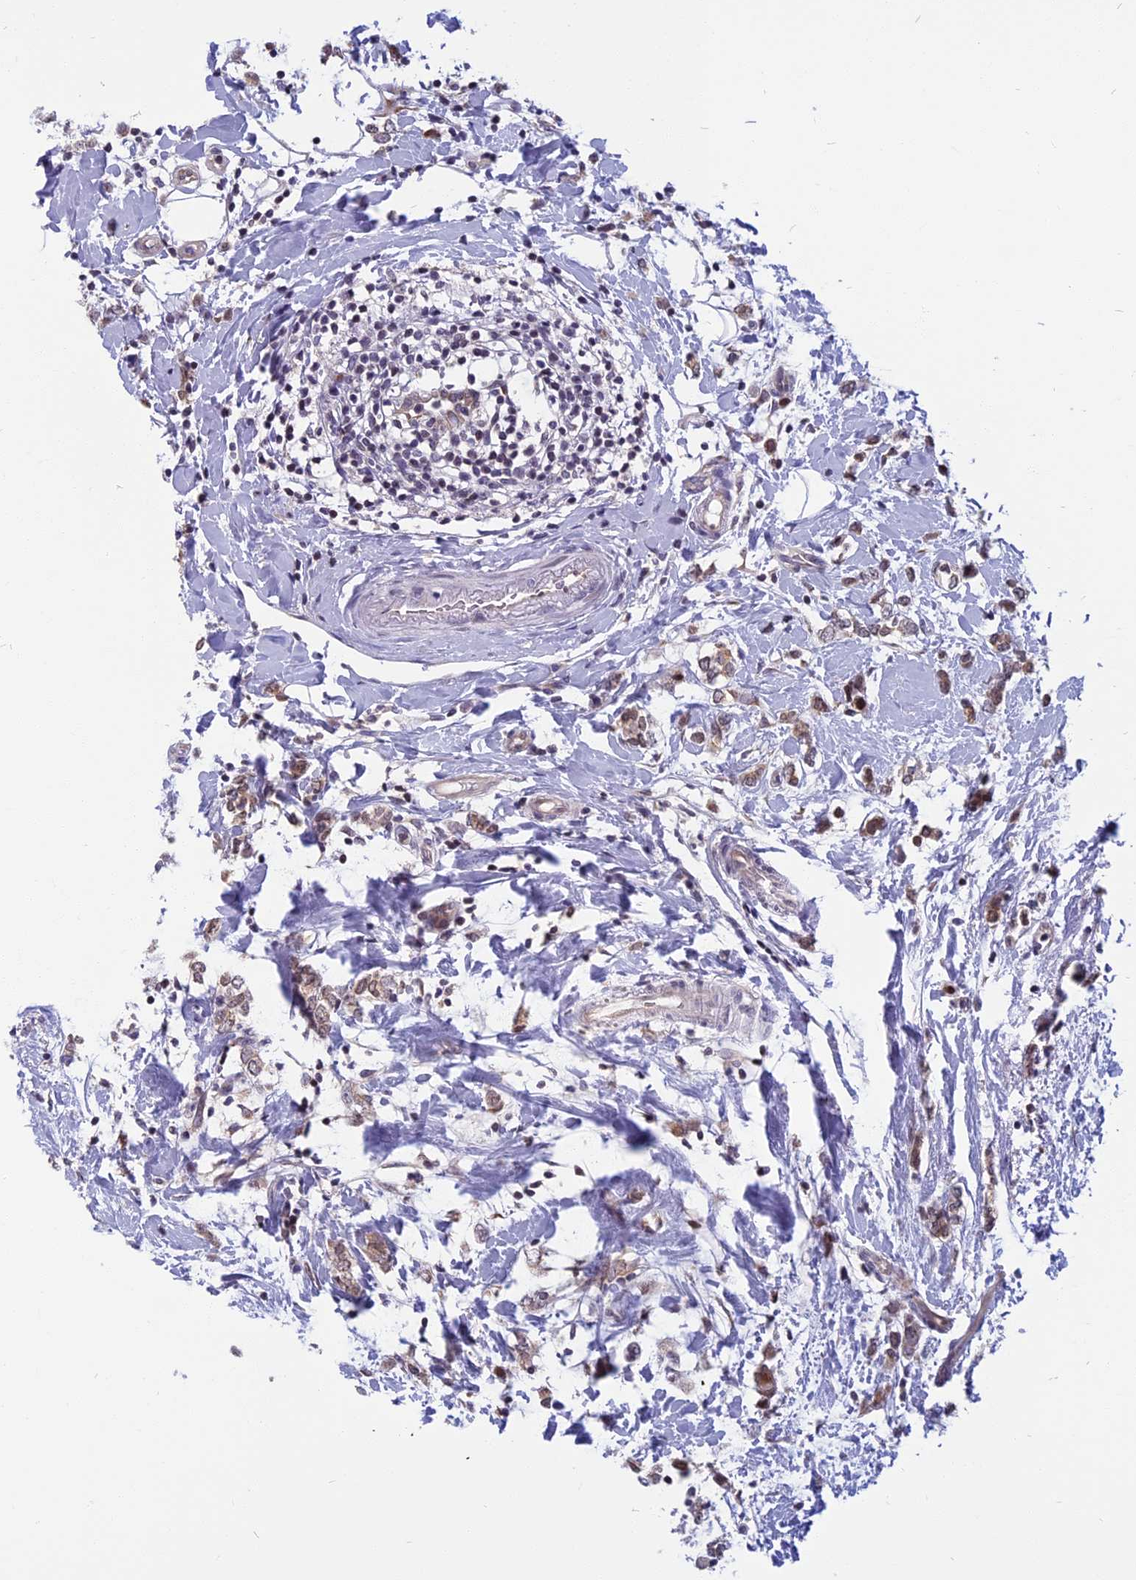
{"staining": {"intensity": "weak", "quantity": ">75%", "location": "cytoplasmic/membranous,nuclear"}, "tissue": "breast cancer", "cell_type": "Tumor cells", "image_type": "cancer", "snomed": [{"axis": "morphology", "description": "Normal tissue, NOS"}, {"axis": "morphology", "description": "Lobular carcinoma"}, {"axis": "topography", "description": "Breast"}], "caption": "DAB immunohistochemical staining of breast cancer (lobular carcinoma) displays weak cytoplasmic/membranous and nuclear protein staining in approximately >75% of tumor cells.", "gene": "CCDC113", "patient": {"sex": "female", "age": 47}}